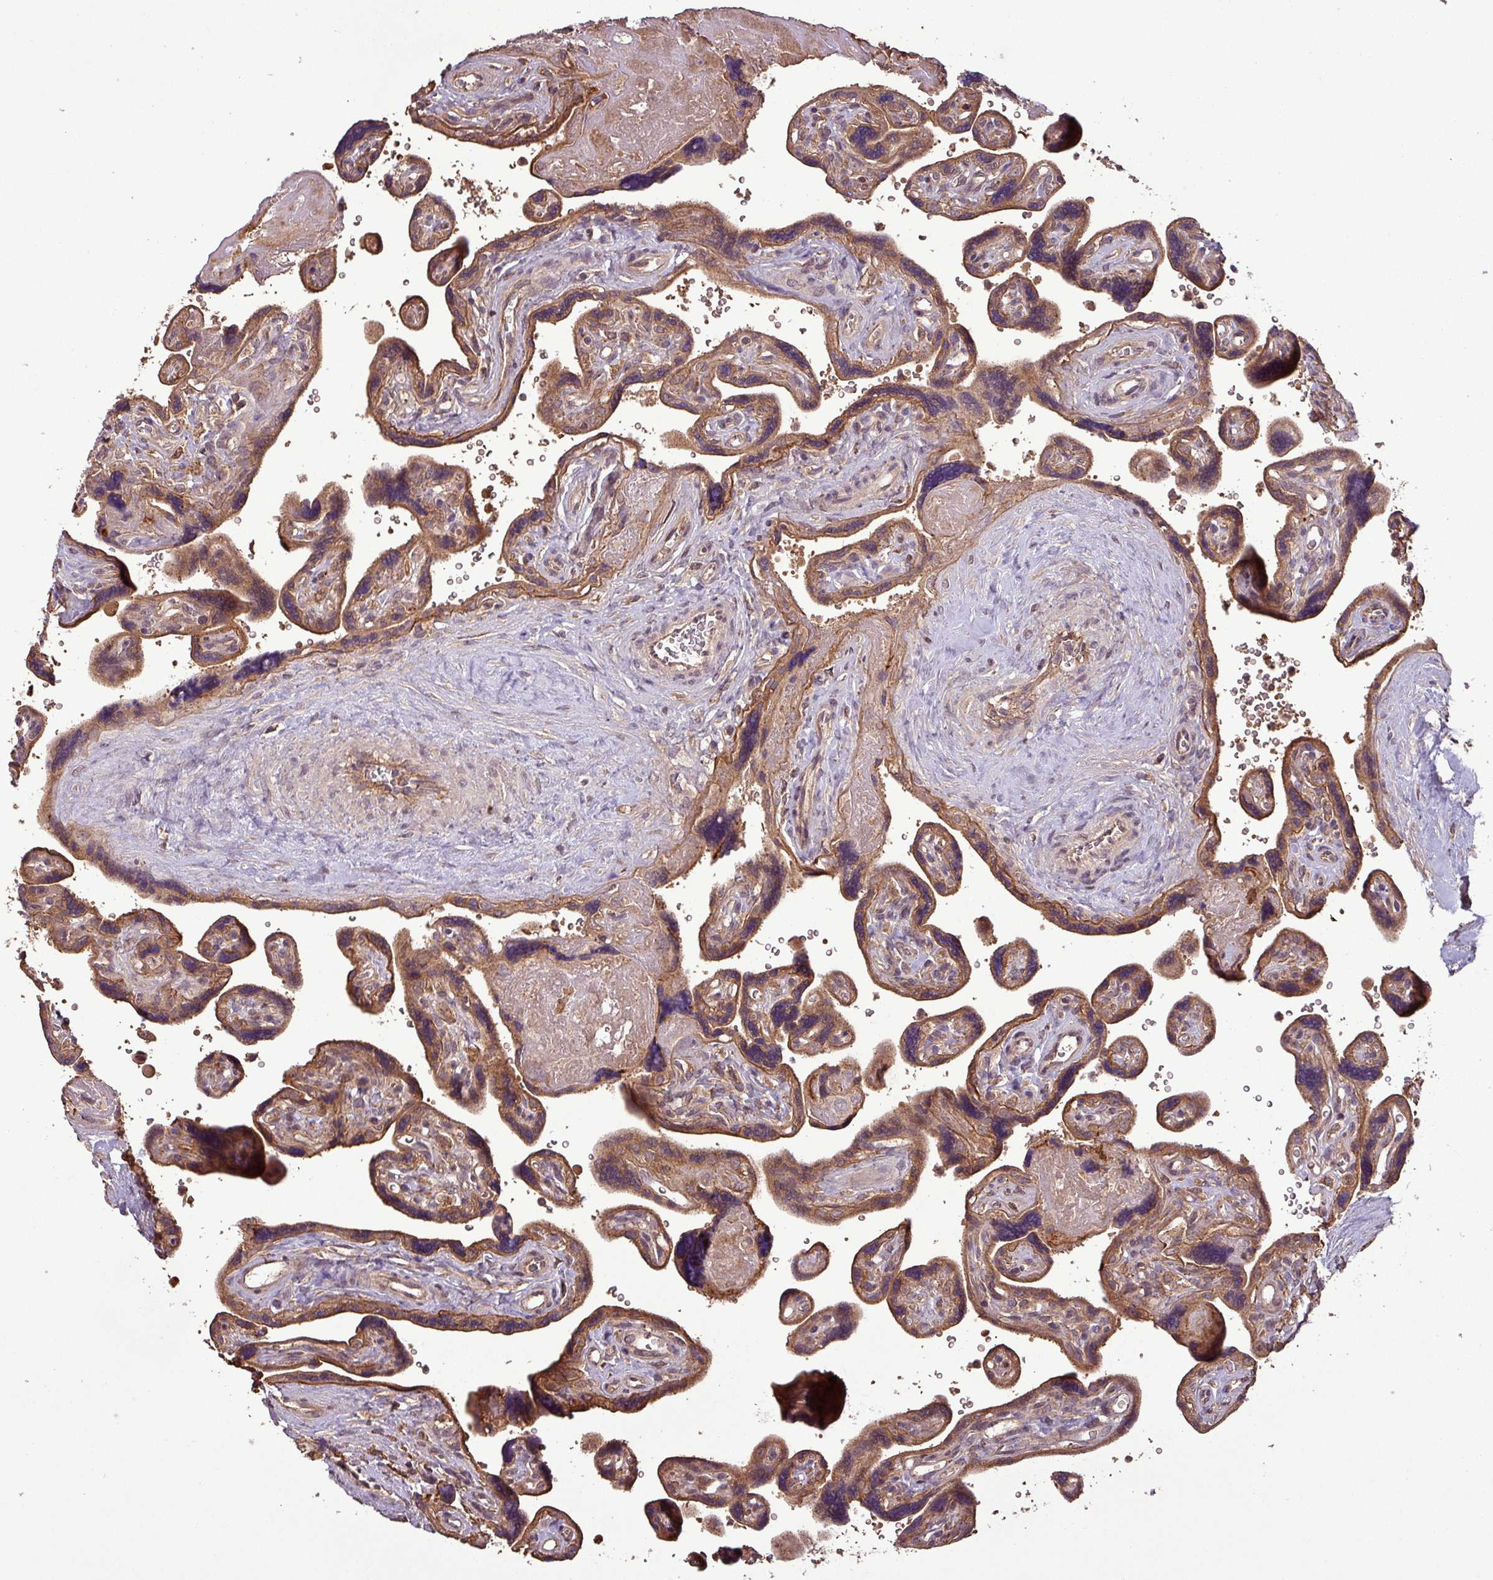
{"staining": {"intensity": "moderate", "quantity": ">75%", "location": "cytoplasmic/membranous,nuclear"}, "tissue": "placenta", "cell_type": "Decidual cells", "image_type": "normal", "snomed": [{"axis": "morphology", "description": "Normal tissue, NOS"}, {"axis": "topography", "description": "Placenta"}], "caption": "IHC photomicrograph of unremarkable human placenta stained for a protein (brown), which exhibits medium levels of moderate cytoplasmic/membranous,nuclear expression in about >75% of decidual cells.", "gene": "NT5C3A", "patient": {"sex": "female", "age": 39}}